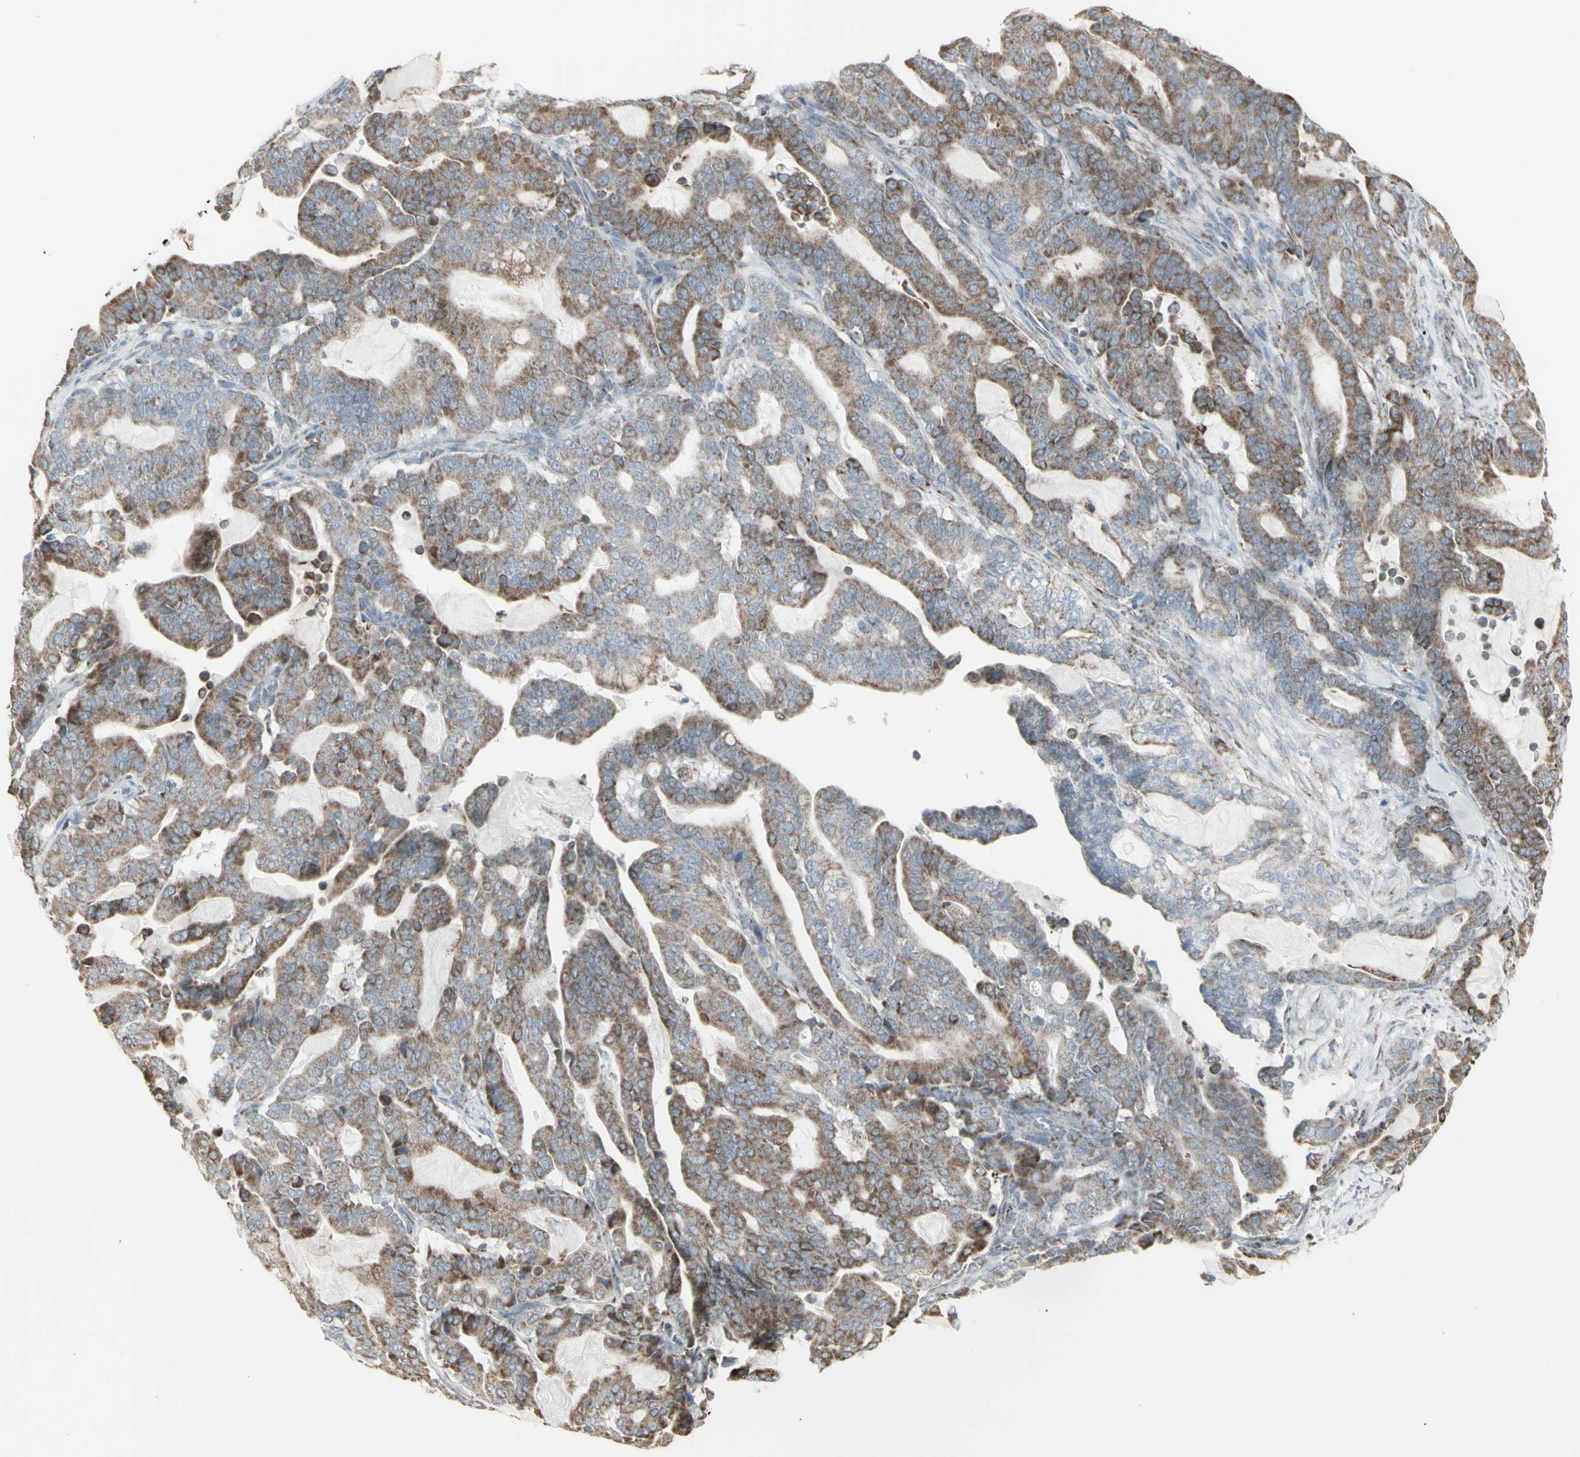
{"staining": {"intensity": "moderate", "quantity": ">75%", "location": "cytoplasmic/membranous"}, "tissue": "pancreatic cancer", "cell_type": "Tumor cells", "image_type": "cancer", "snomed": [{"axis": "morphology", "description": "Adenocarcinoma, NOS"}, {"axis": "topography", "description": "Pancreas"}], "caption": "Pancreatic adenocarcinoma tissue exhibits moderate cytoplasmic/membranous positivity in approximately >75% of tumor cells, visualized by immunohistochemistry. Immunohistochemistry stains the protein in brown and the nuclei are stained blue.", "gene": "PLGRKT", "patient": {"sex": "male", "age": 63}}